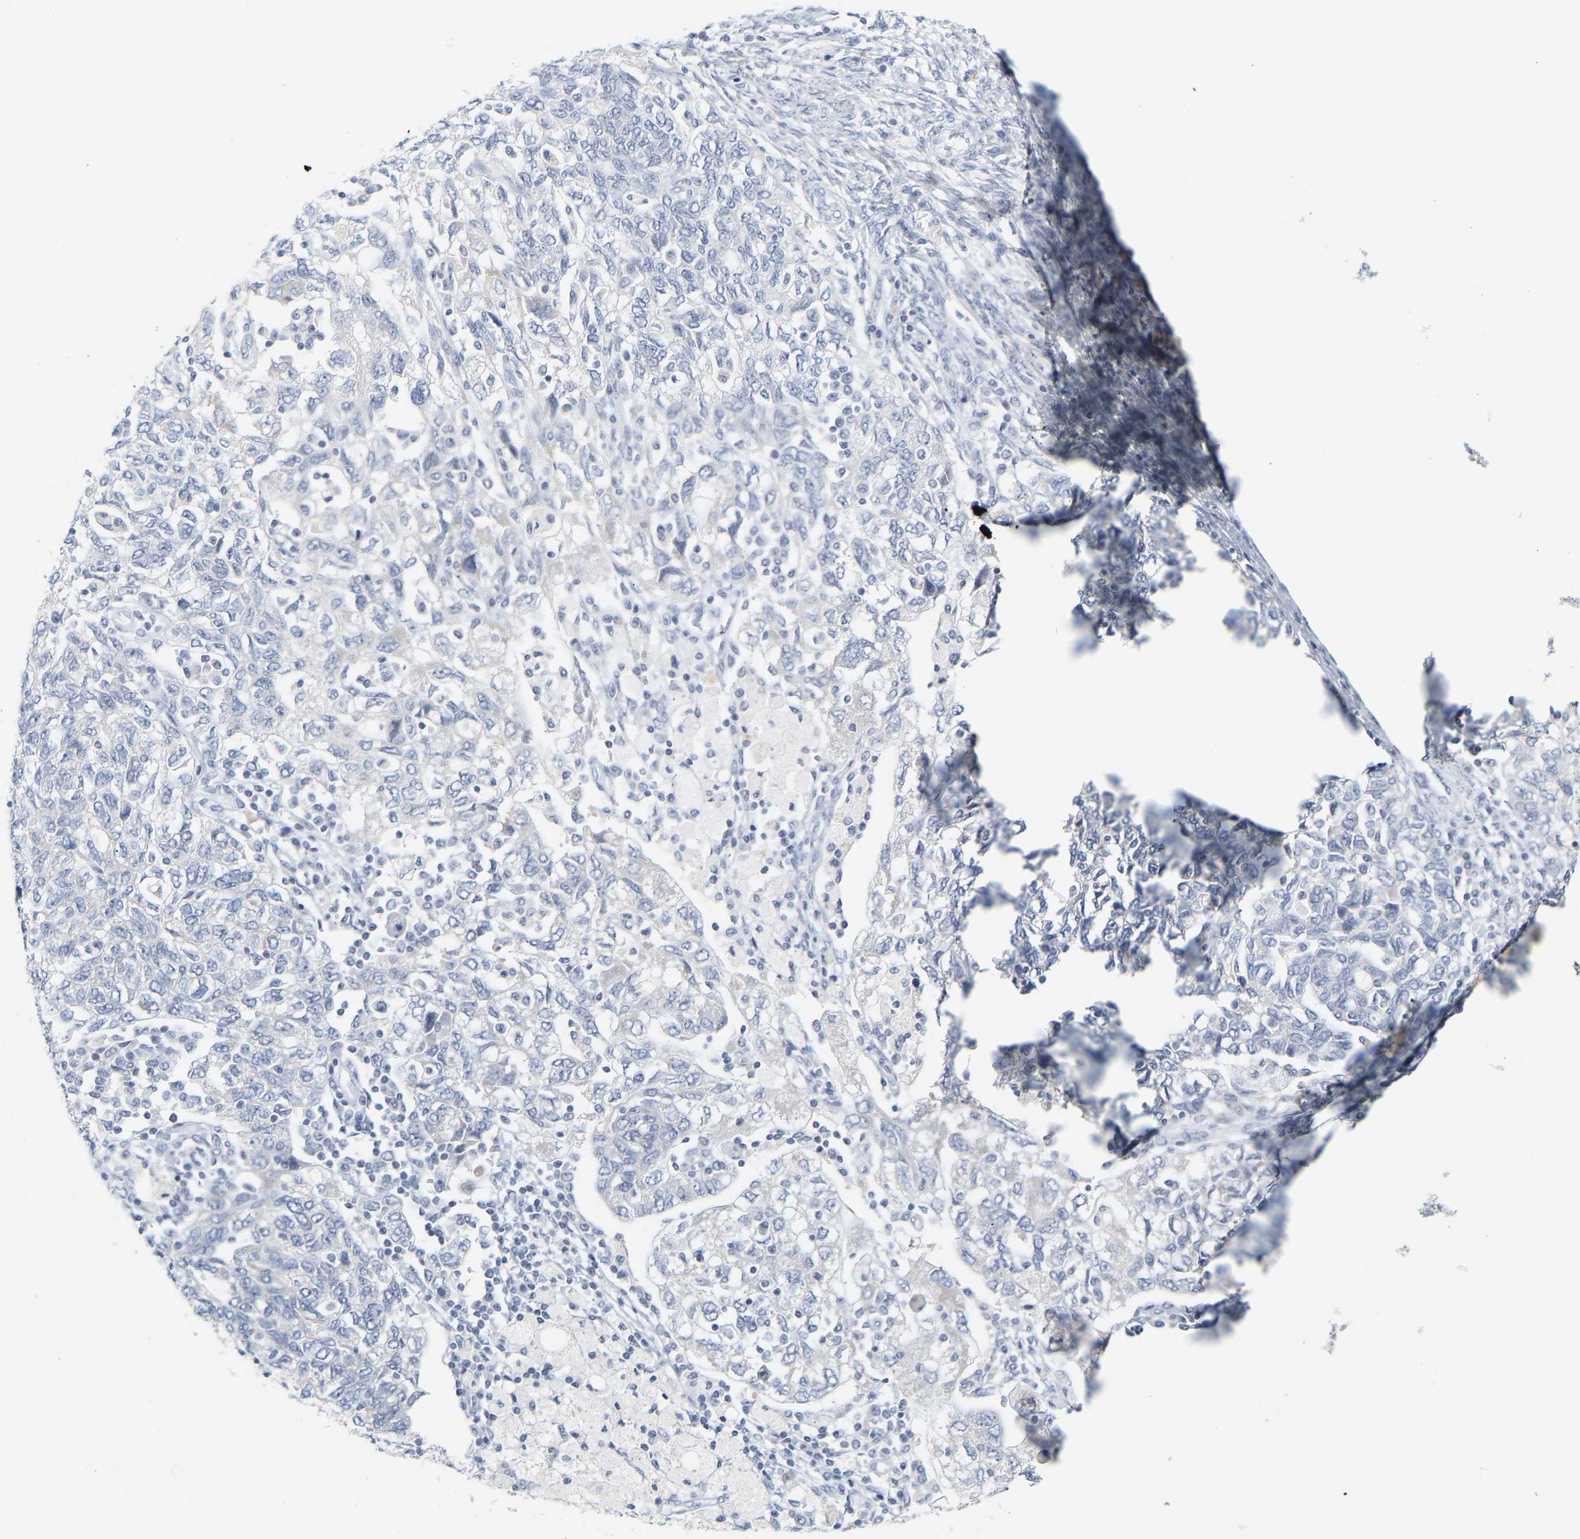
{"staining": {"intensity": "negative", "quantity": "none", "location": "none"}, "tissue": "ovarian cancer", "cell_type": "Tumor cells", "image_type": "cancer", "snomed": [{"axis": "morphology", "description": "Carcinoma, NOS"}, {"axis": "morphology", "description": "Cystadenocarcinoma, serous, NOS"}, {"axis": "topography", "description": "Ovary"}], "caption": "Immunohistochemistry micrograph of ovarian cancer stained for a protein (brown), which exhibits no expression in tumor cells.", "gene": "KRT76", "patient": {"sex": "female", "age": 69}}